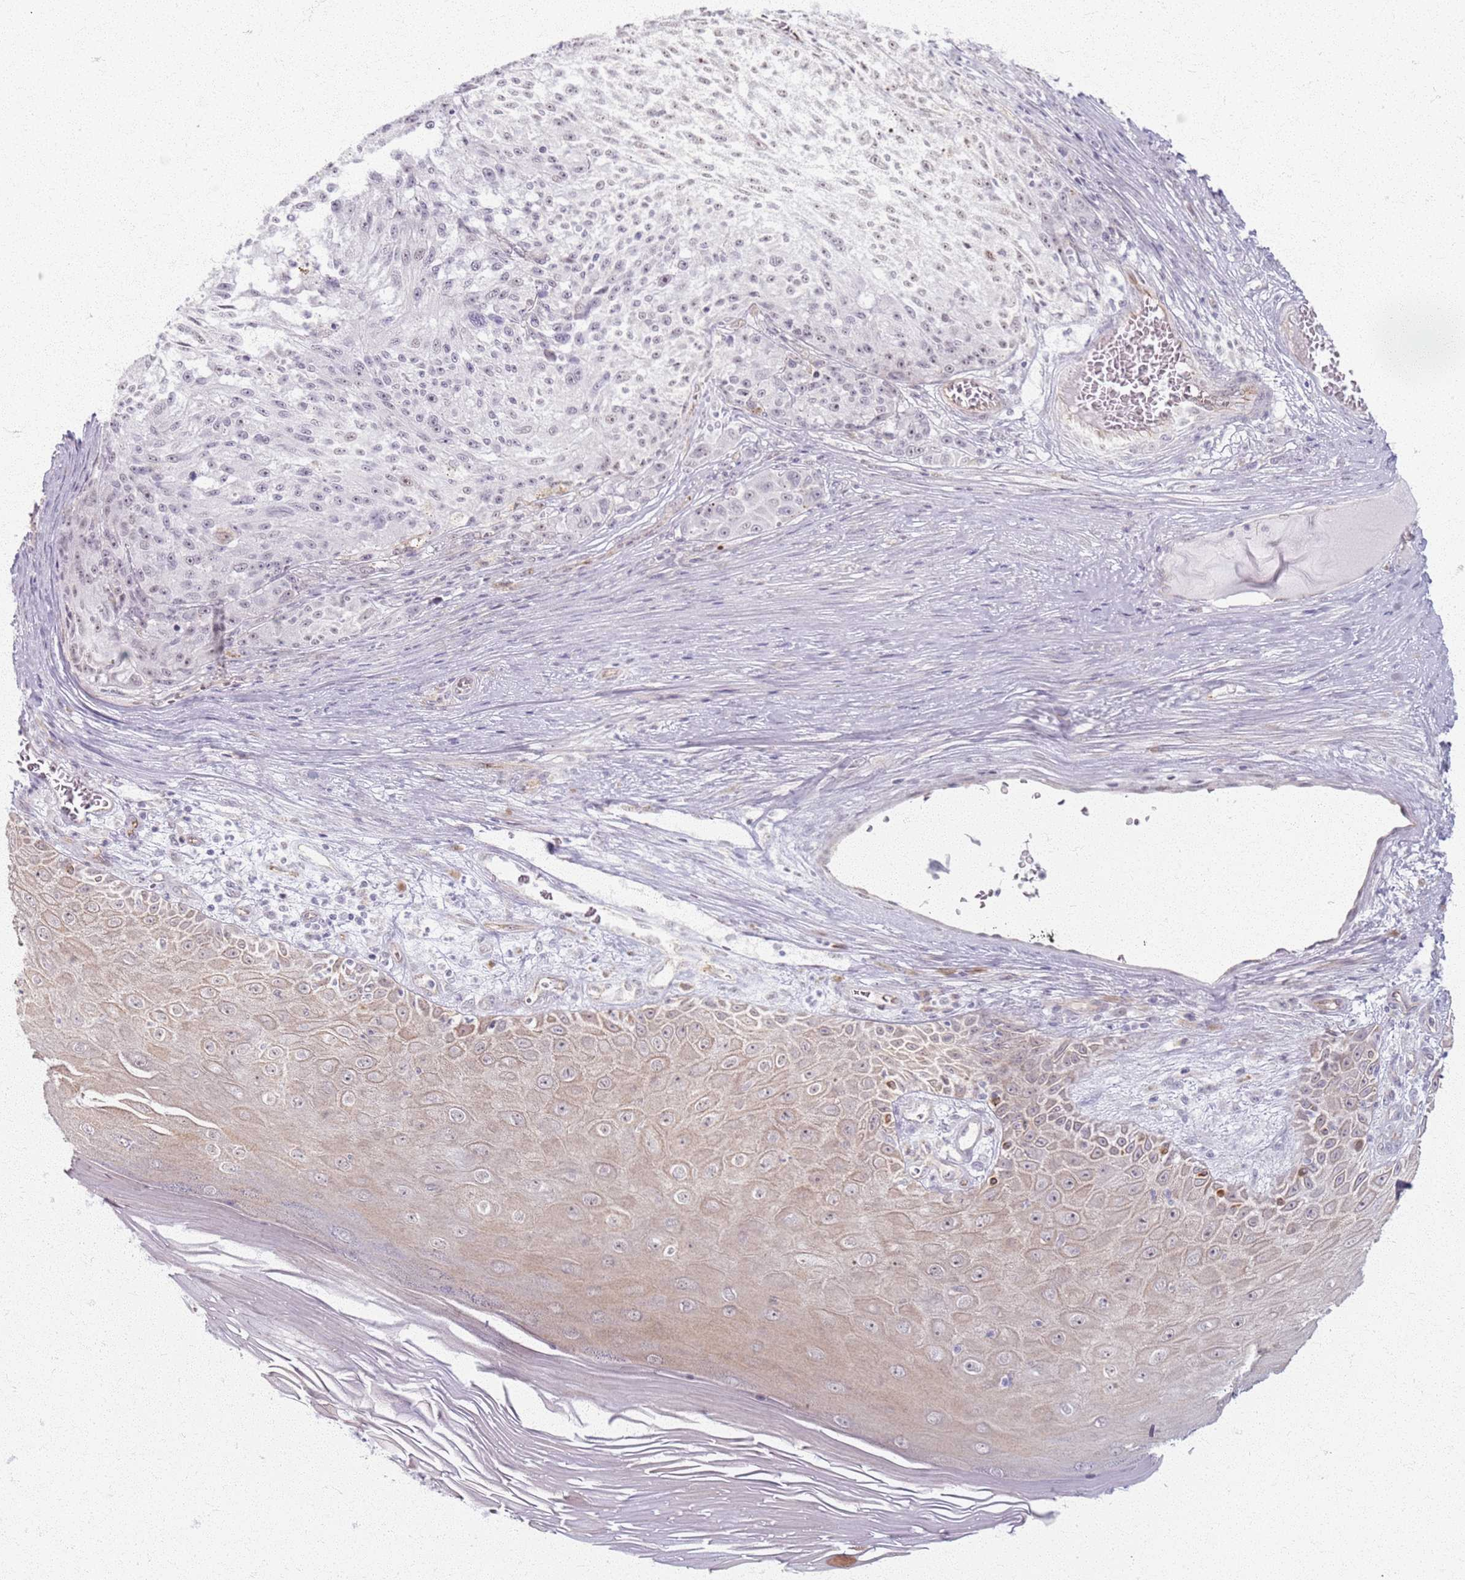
{"staining": {"intensity": "weak", "quantity": "<25%", "location": "nuclear"}, "tissue": "melanoma", "cell_type": "Tumor cells", "image_type": "cancer", "snomed": [{"axis": "morphology", "description": "Malignant melanoma, NOS"}, {"axis": "topography", "description": "Skin"}], "caption": "A high-resolution photomicrograph shows immunohistochemistry staining of malignant melanoma, which demonstrates no significant expression in tumor cells.", "gene": "KCNA5", "patient": {"sex": "male", "age": 53}}